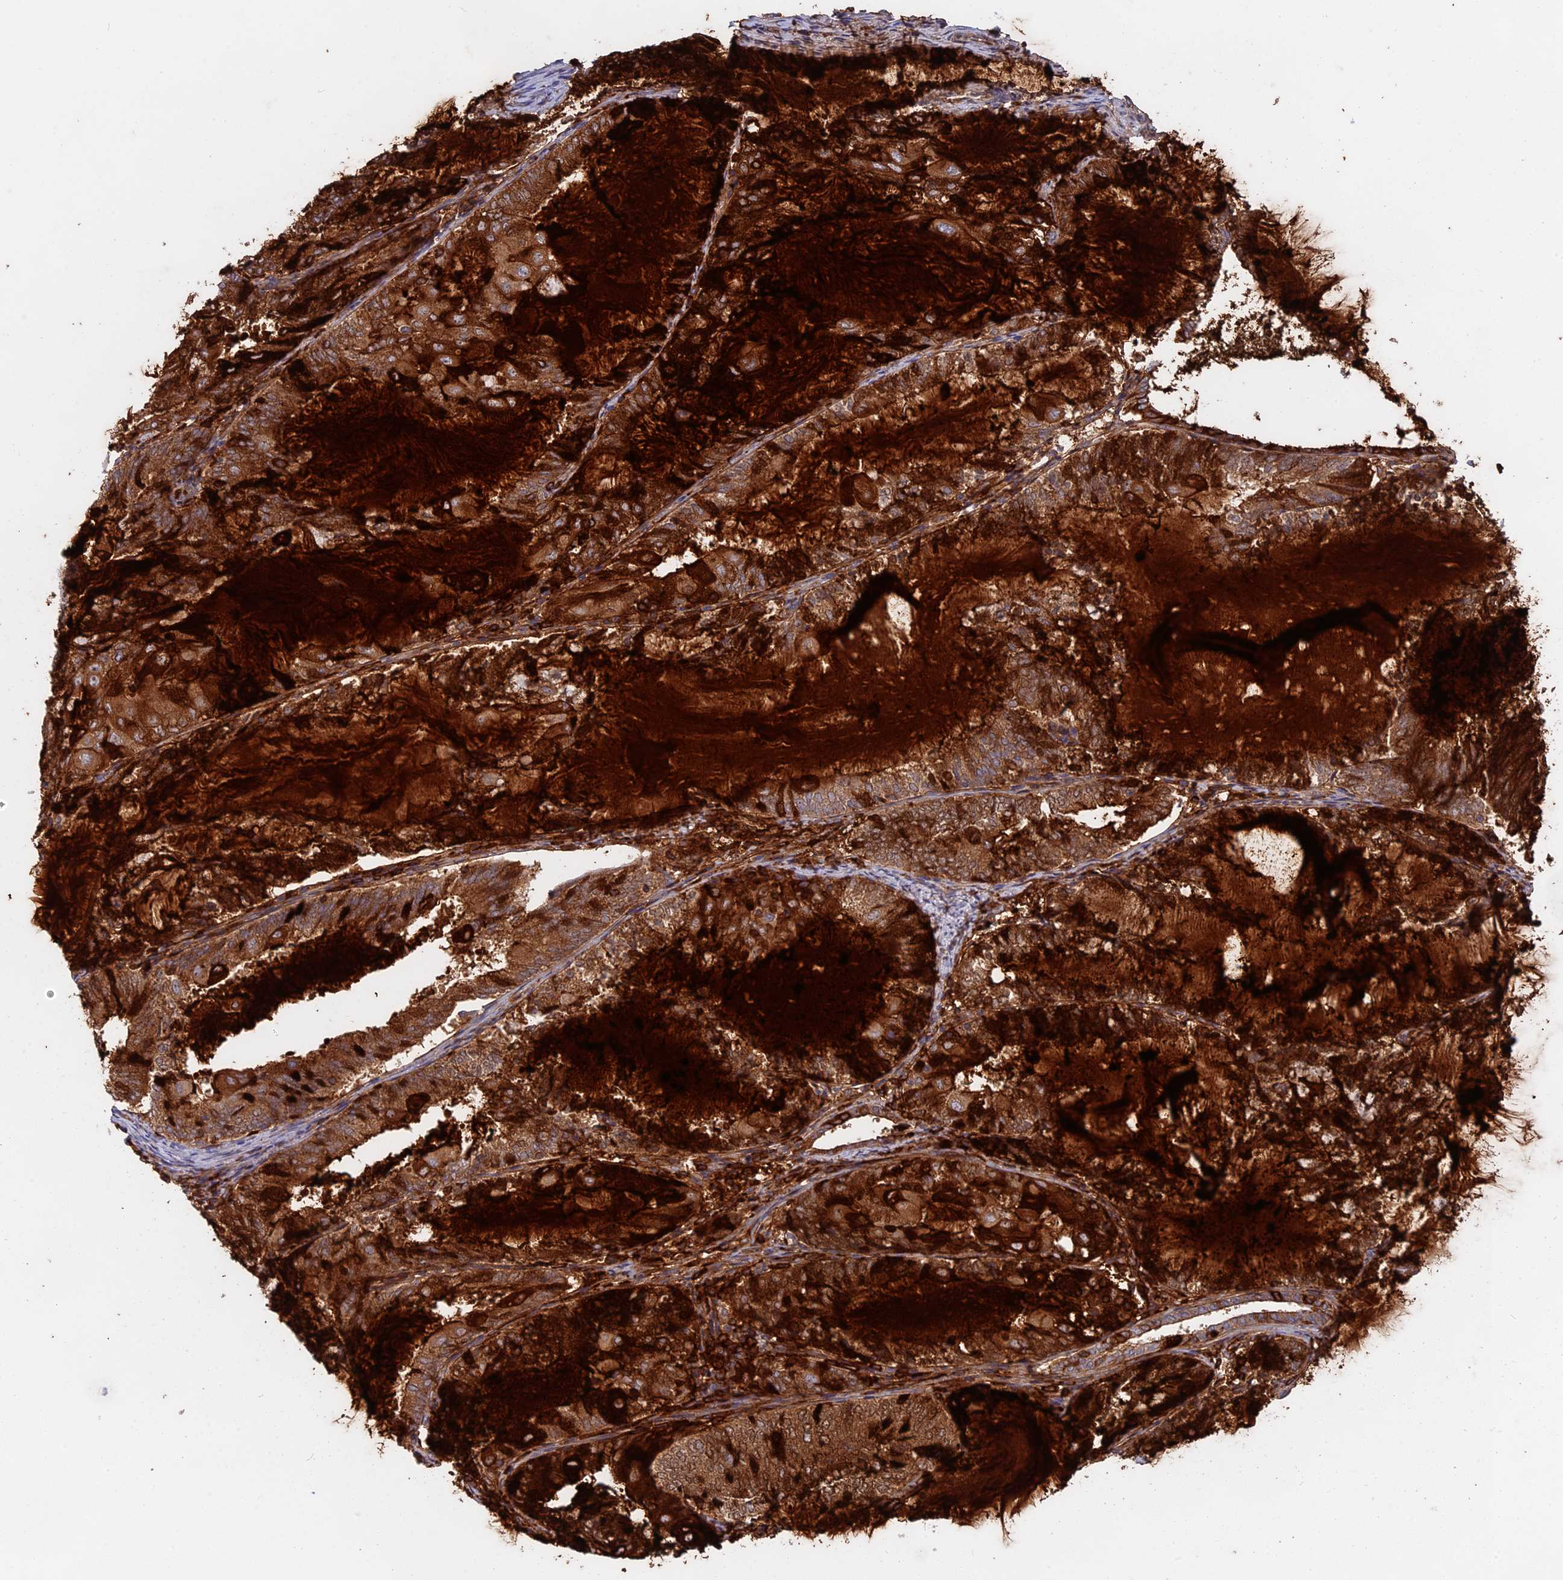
{"staining": {"intensity": "strong", "quantity": ">75%", "location": "cytoplasmic/membranous"}, "tissue": "endometrial cancer", "cell_type": "Tumor cells", "image_type": "cancer", "snomed": [{"axis": "morphology", "description": "Adenocarcinoma, NOS"}, {"axis": "topography", "description": "Endometrium"}], "caption": "A histopathology image of endometrial cancer (adenocarcinoma) stained for a protein shows strong cytoplasmic/membranous brown staining in tumor cells. (brown staining indicates protein expression, while blue staining denotes nuclei).", "gene": "TENT4B", "patient": {"sex": "female", "age": 81}}